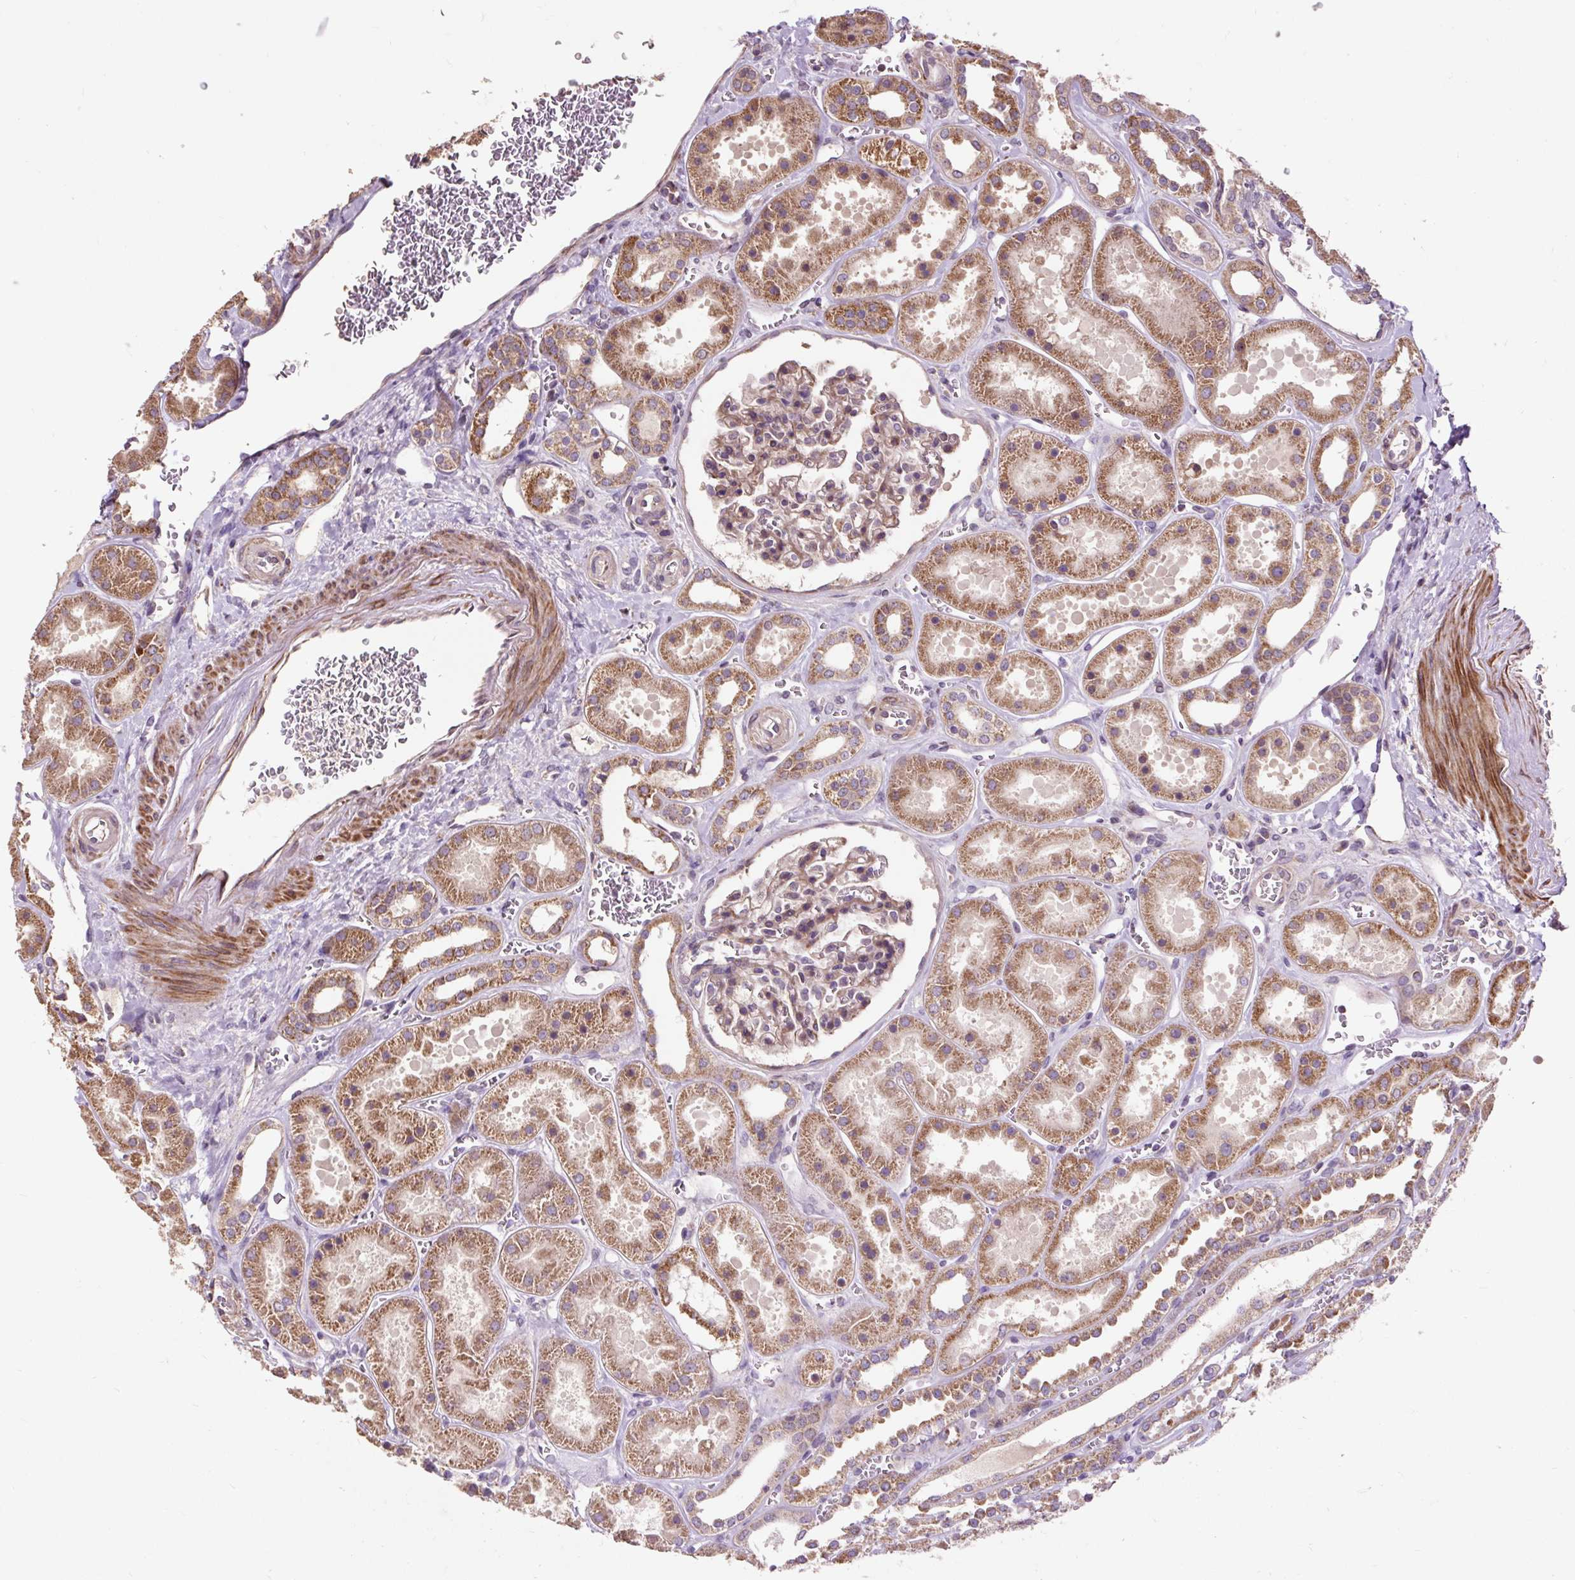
{"staining": {"intensity": "weak", "quantity": ">75%", "location": "cytoplasmic/membranous"}, "tissue": "kidney", "cell_type": "Cells in glomeruli", "image_type": "normal", "snomed": [{"axis": "morphology", "description": "Normal tissue, NOS"}, {"axis": "topography", "description": "Kidney"}], "caption": "An immunohistochemistry micrograph of unremarkable tissue is shown. Protein staining in brown shows weak cytoplasmic/membranous positivity in kidney within cells in glomeruli. The protein is stained brown, and the nuclei are stained in blue (DAB IHC with brightfield microscopy, high magnification).", "gene": "PRIMPOL", "patient": {"sex": "female", "age": 41}}